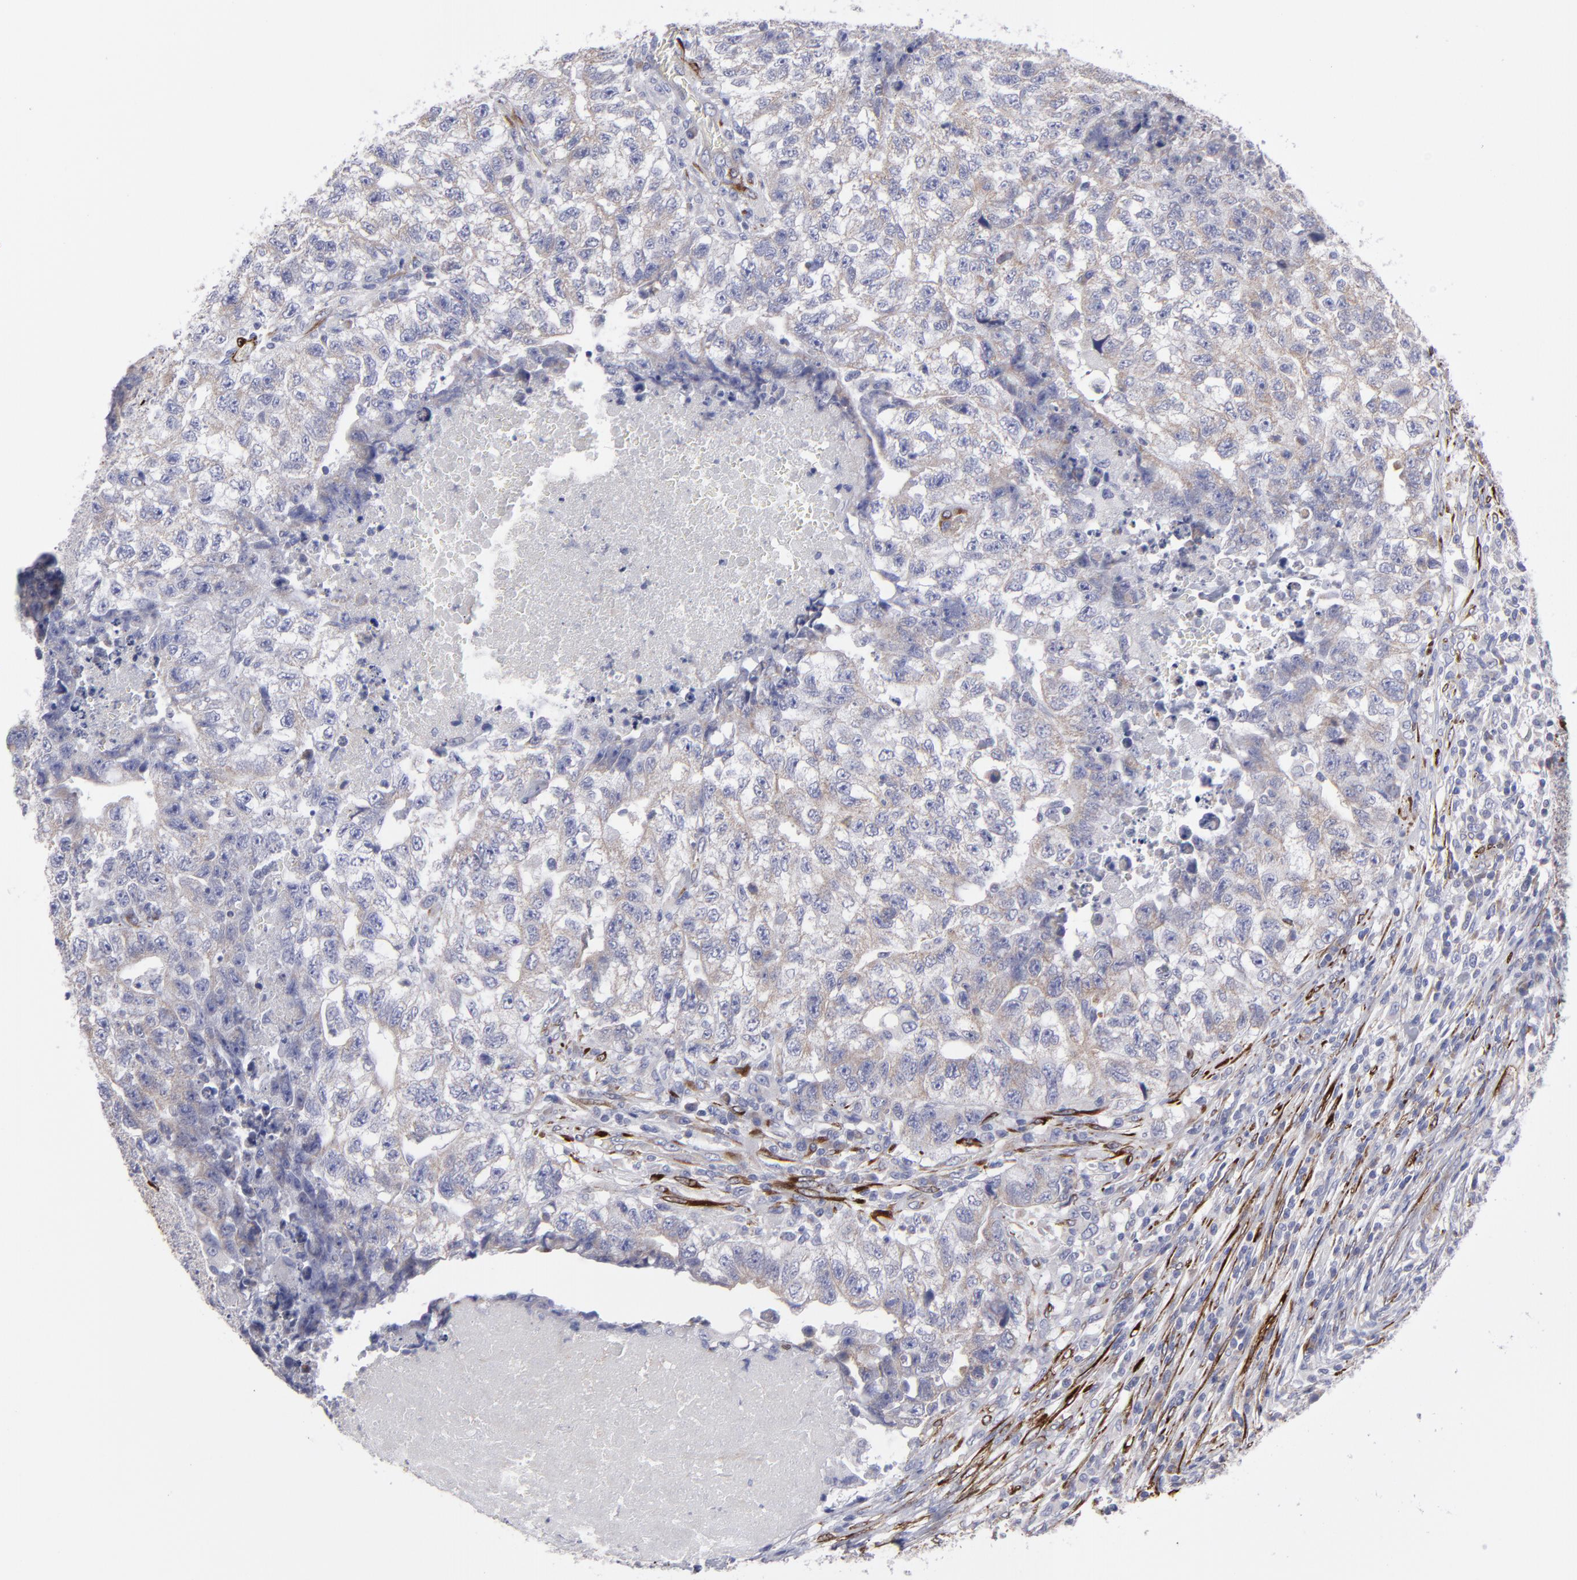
{"staining": {"intensity": "weak", "quantity": ">75%", "location": "cytoplasmic/membranous"}, "tissue": "testis cancer", "cell_type": "Tumor cells", "image_type": "cancer", "snomed": [{"axis": "morphology", "description": "Carcinoma, Embryonal, NOS"}, {"axis": "topography", "description": "Testis"}], "caption": "Human testis cancer stained with a protein marker shows weak staining in tumor cells.", "gene": "SLMAP", "patient": {"sex": "male", "age": 21}}